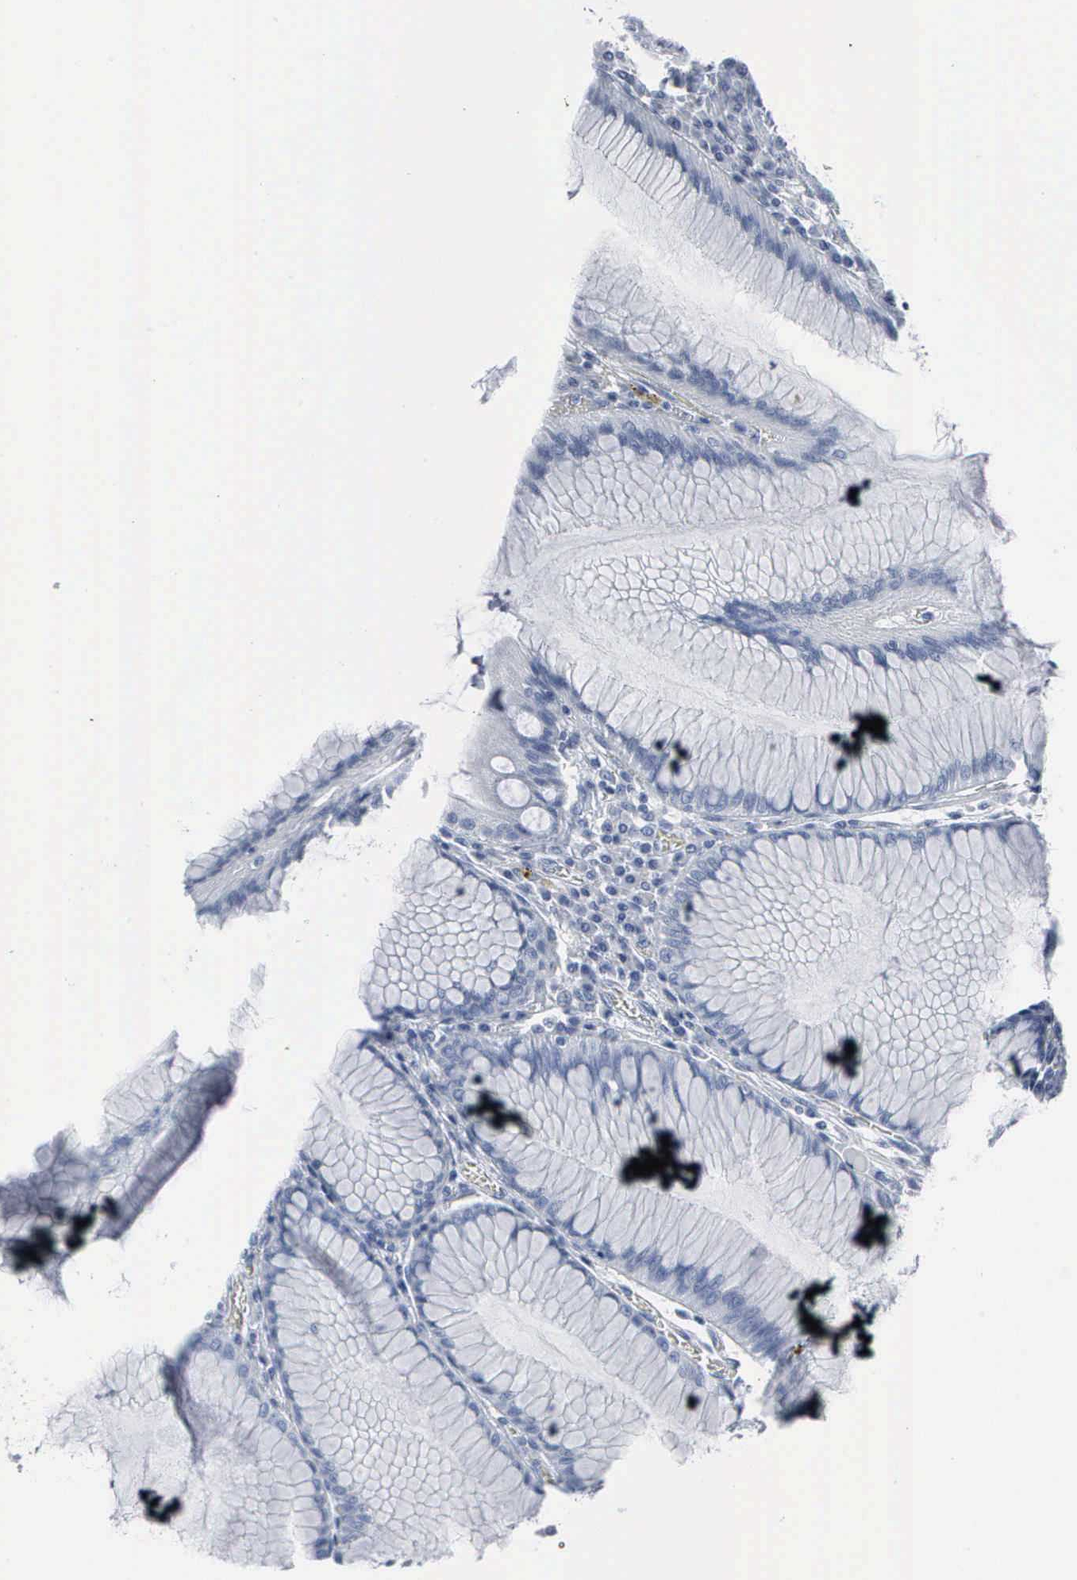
{"staining": {"intensity": "moderate", "quantity": "<25%", "location": "cytoplasmic/membranous,nuclear"}, "tissue": "stomach", "cell_type": "Glandular cells", "image_type": "normal", "snomed": [{"axis": "morphology", "description": "Normal tissue, NOS"}, {"axis": "topography", "description": "Stomach, lower"}], "caption": "Protein staining shows moderate cytoplasmic/membranous,nuclear expression in approximately <25% of glandular cells in unremarkable stomach.", "gene": "CCNB1", "patient": {"sex": "female", "age": 93}}